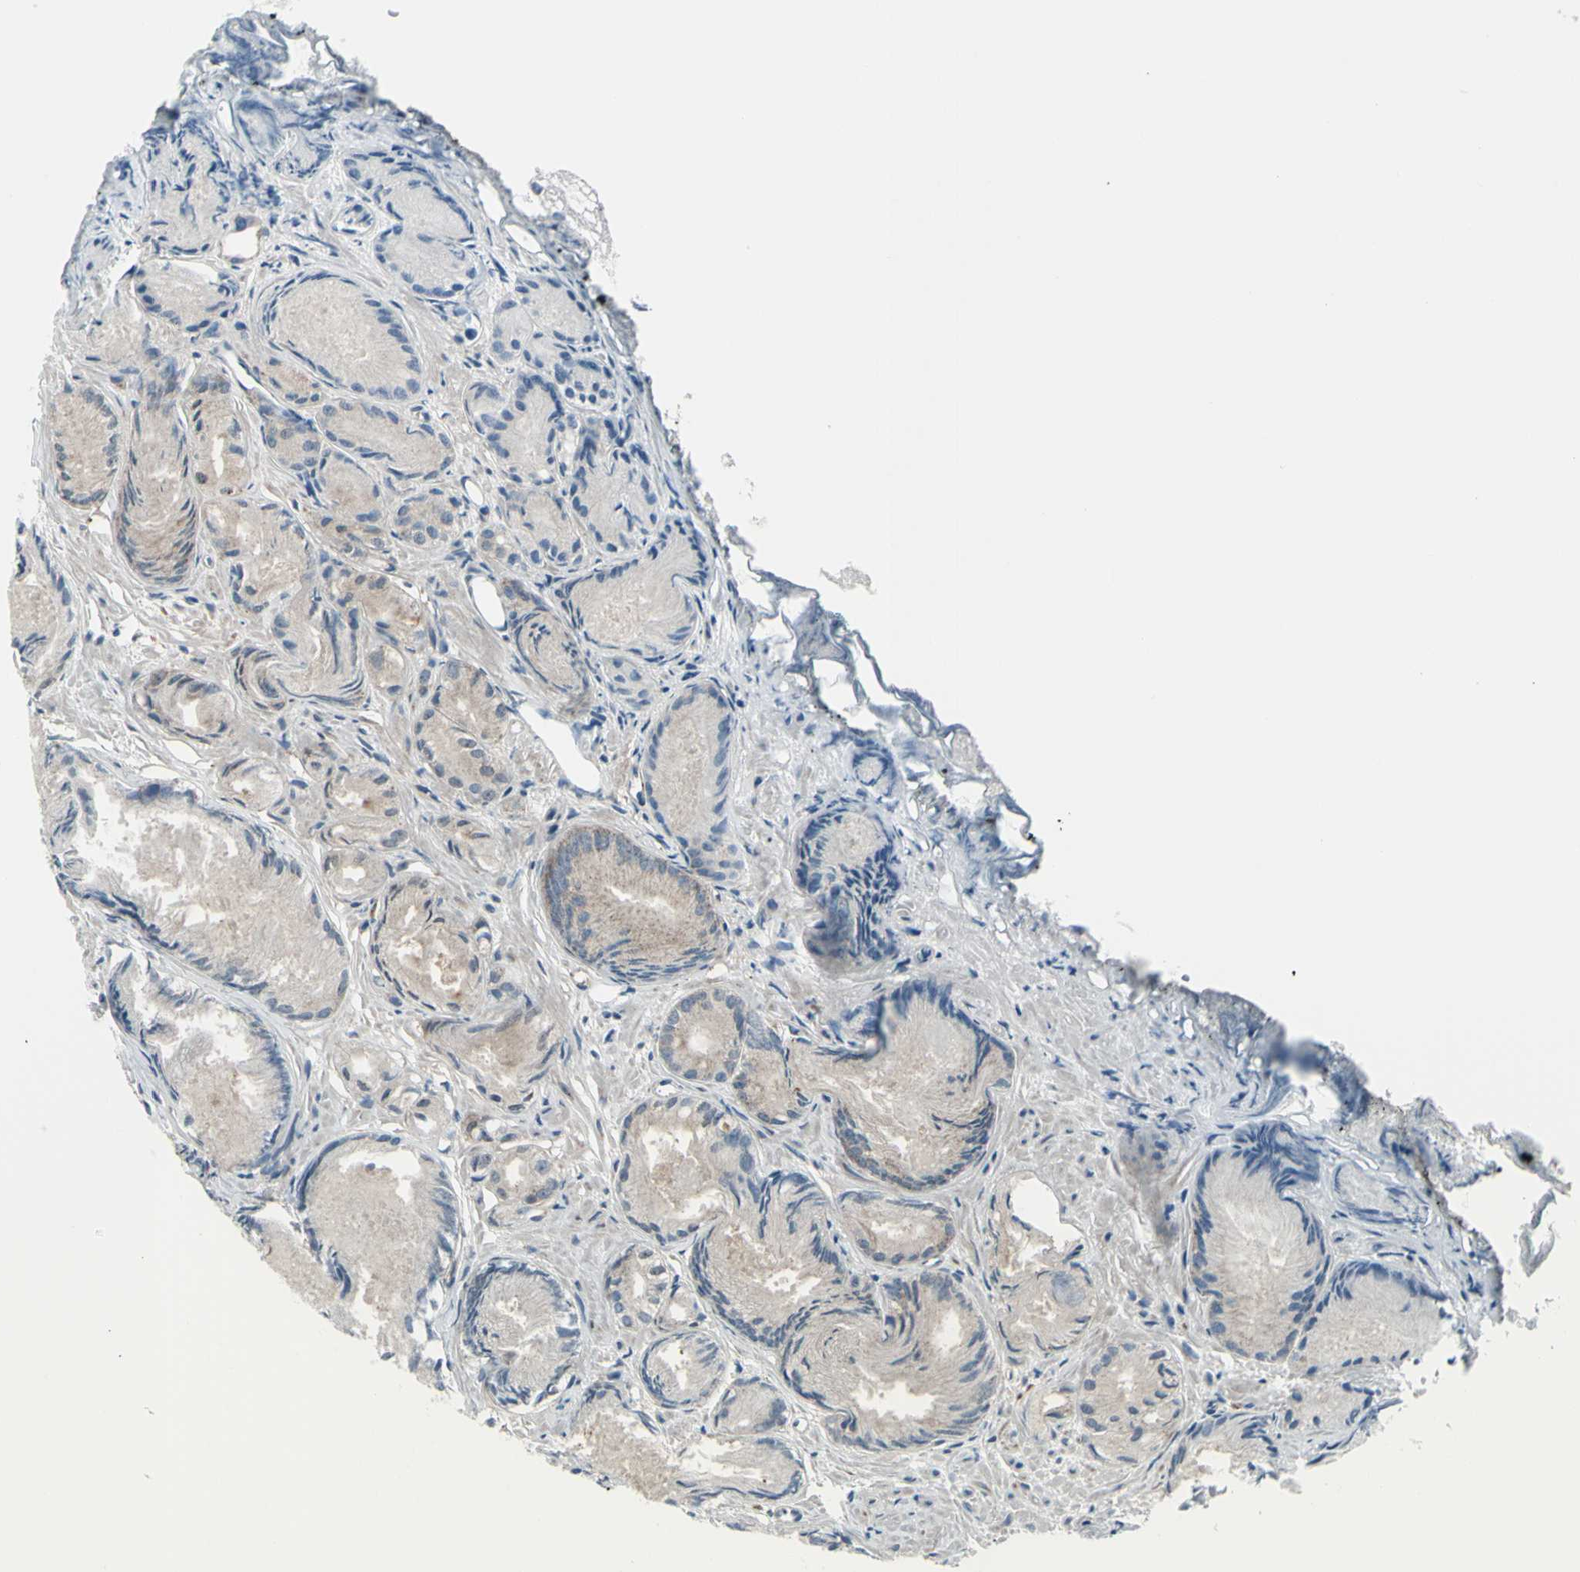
{"staining": {"intensity": "weak", "quantity": ">75%", "location": "cytoplasmic/membranous"}, "tissue": "prostate cancer", "cell_type": "Tumor cells", "image_type": "cancer", "snomed": [{"axis": "morphology", "description": "Adenocarcinoma, Low grade"}, {"axis": "topography", "description": "Prostate"}], "caption": "The immunohistochemical stain shows weak cytoplasmic/membranous expression in tumor cells of prostate adenocarcinoma (low-grade) tissue. Using DAB (brown) and hematoxylin (blue) stains, captured at high magnification using brightfield microscopy.", "gene": "NAXD", "patient": {"sex": "male", "age": 72}}